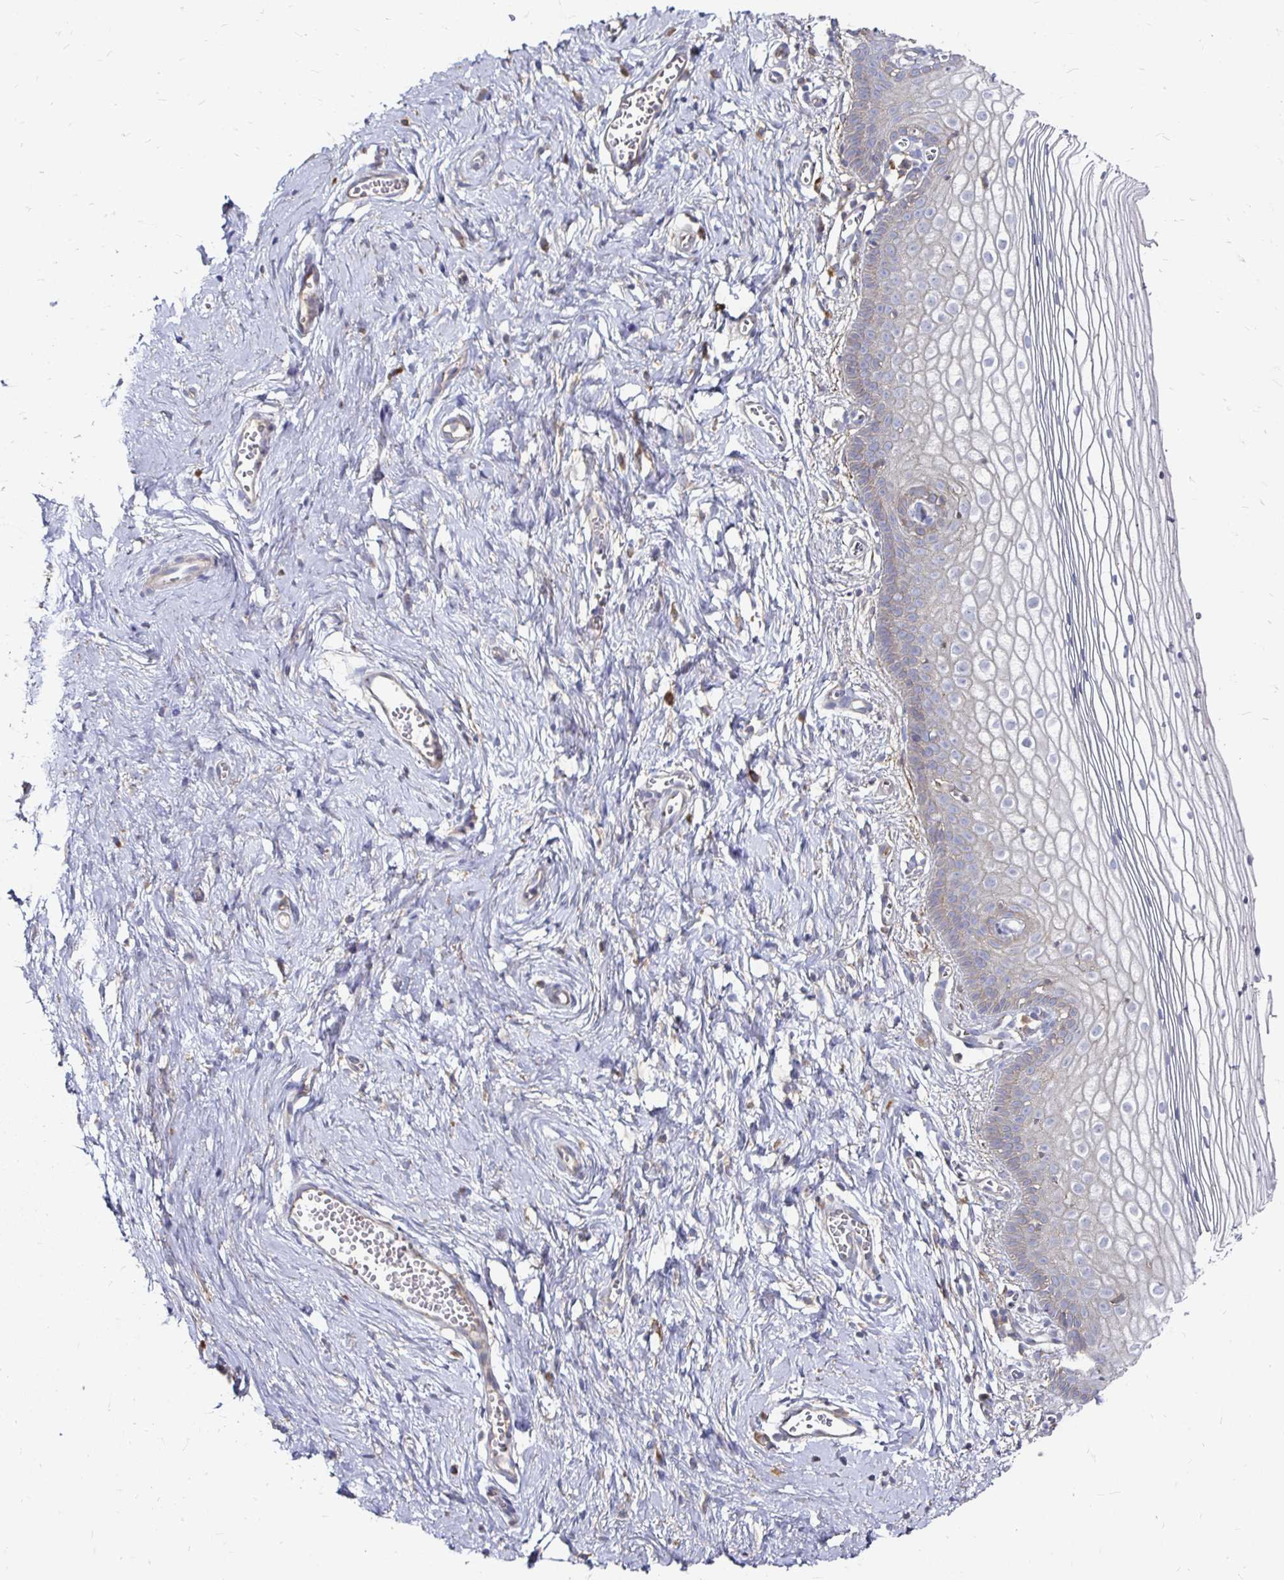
{"staining": {"intensity": "negative", "quantity": "none", "location": "none"}, "tissue": "vagina", "cell_type": "Squamous epithelial cells", "image_type": "normal", "snomed": [{"axis": "morphology", "description": "Normal tissue, NOS"}, {"axis": "topography", "description": "Vagina"}], "caption": "A photomicrograph of human vagina is negative for staining in squamous epithelial cells. The staining was performed using DAB (3,3'-diaminobenzidine) to visualize the protein expression in brown, while the nuclei were stained in blue with hematoxylin (Magnification: 20x).", "gene": "NCSTN", "patient": {"sex": "female", "age": 56}}